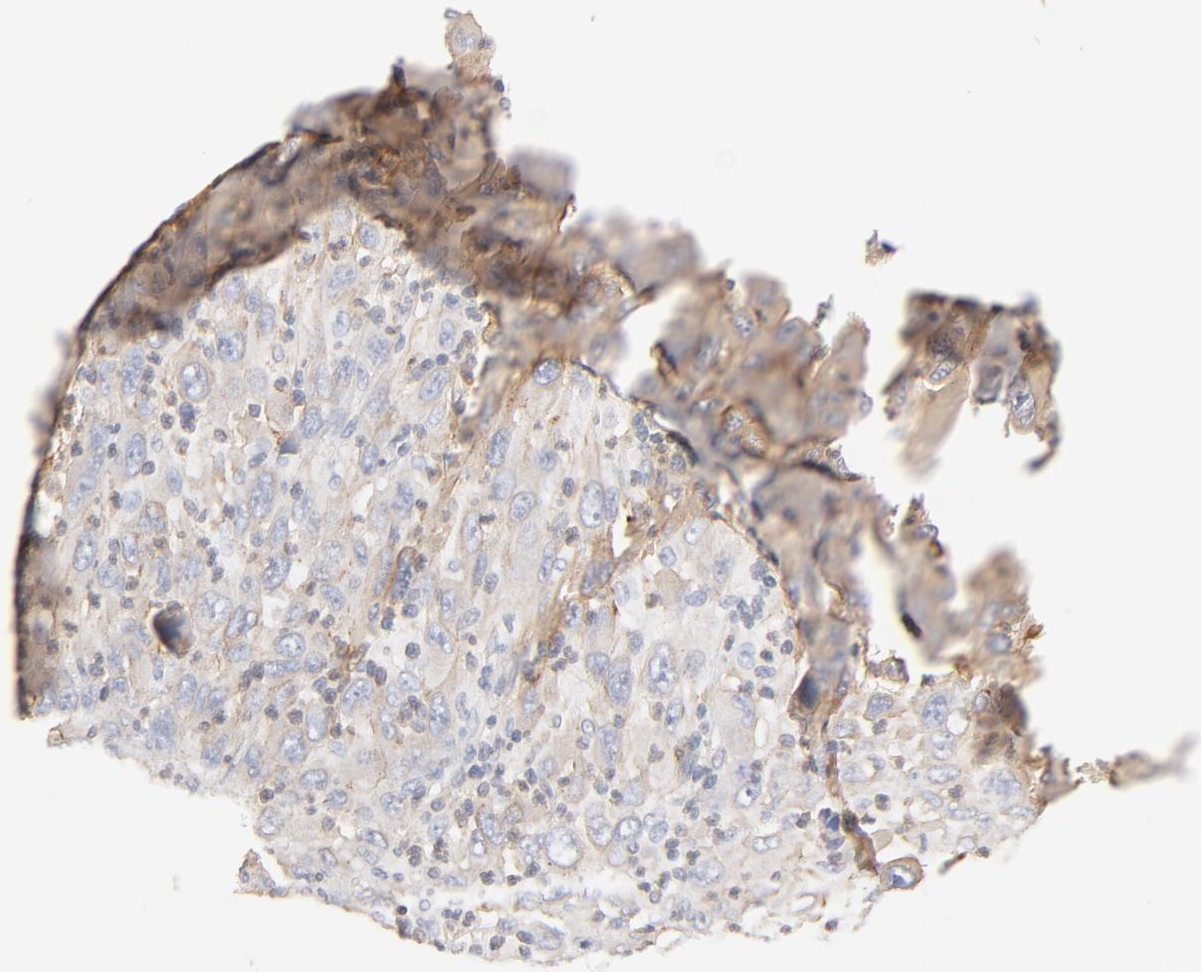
{"staining": {"intensity": "moderate", "quantity": ">75%", "location": "cytoplasmic/membranous"}, "tissue": "melanoma", "cell_type": "Tumor cells", "image_type": "cancer", "snomed": [{"axis": "morphology", "description": "Malignant melanoma, Metastatic site"}, {"axis": "topography", "description": "Skin"}], "caption": "Malignant melanoma (metastatic site) stained for a protein exhibits moderate cytoplasmic/membranous positivity in tumor cells.", "gene": "STRN3", "patient": {"sex": "female", "age": 56}}